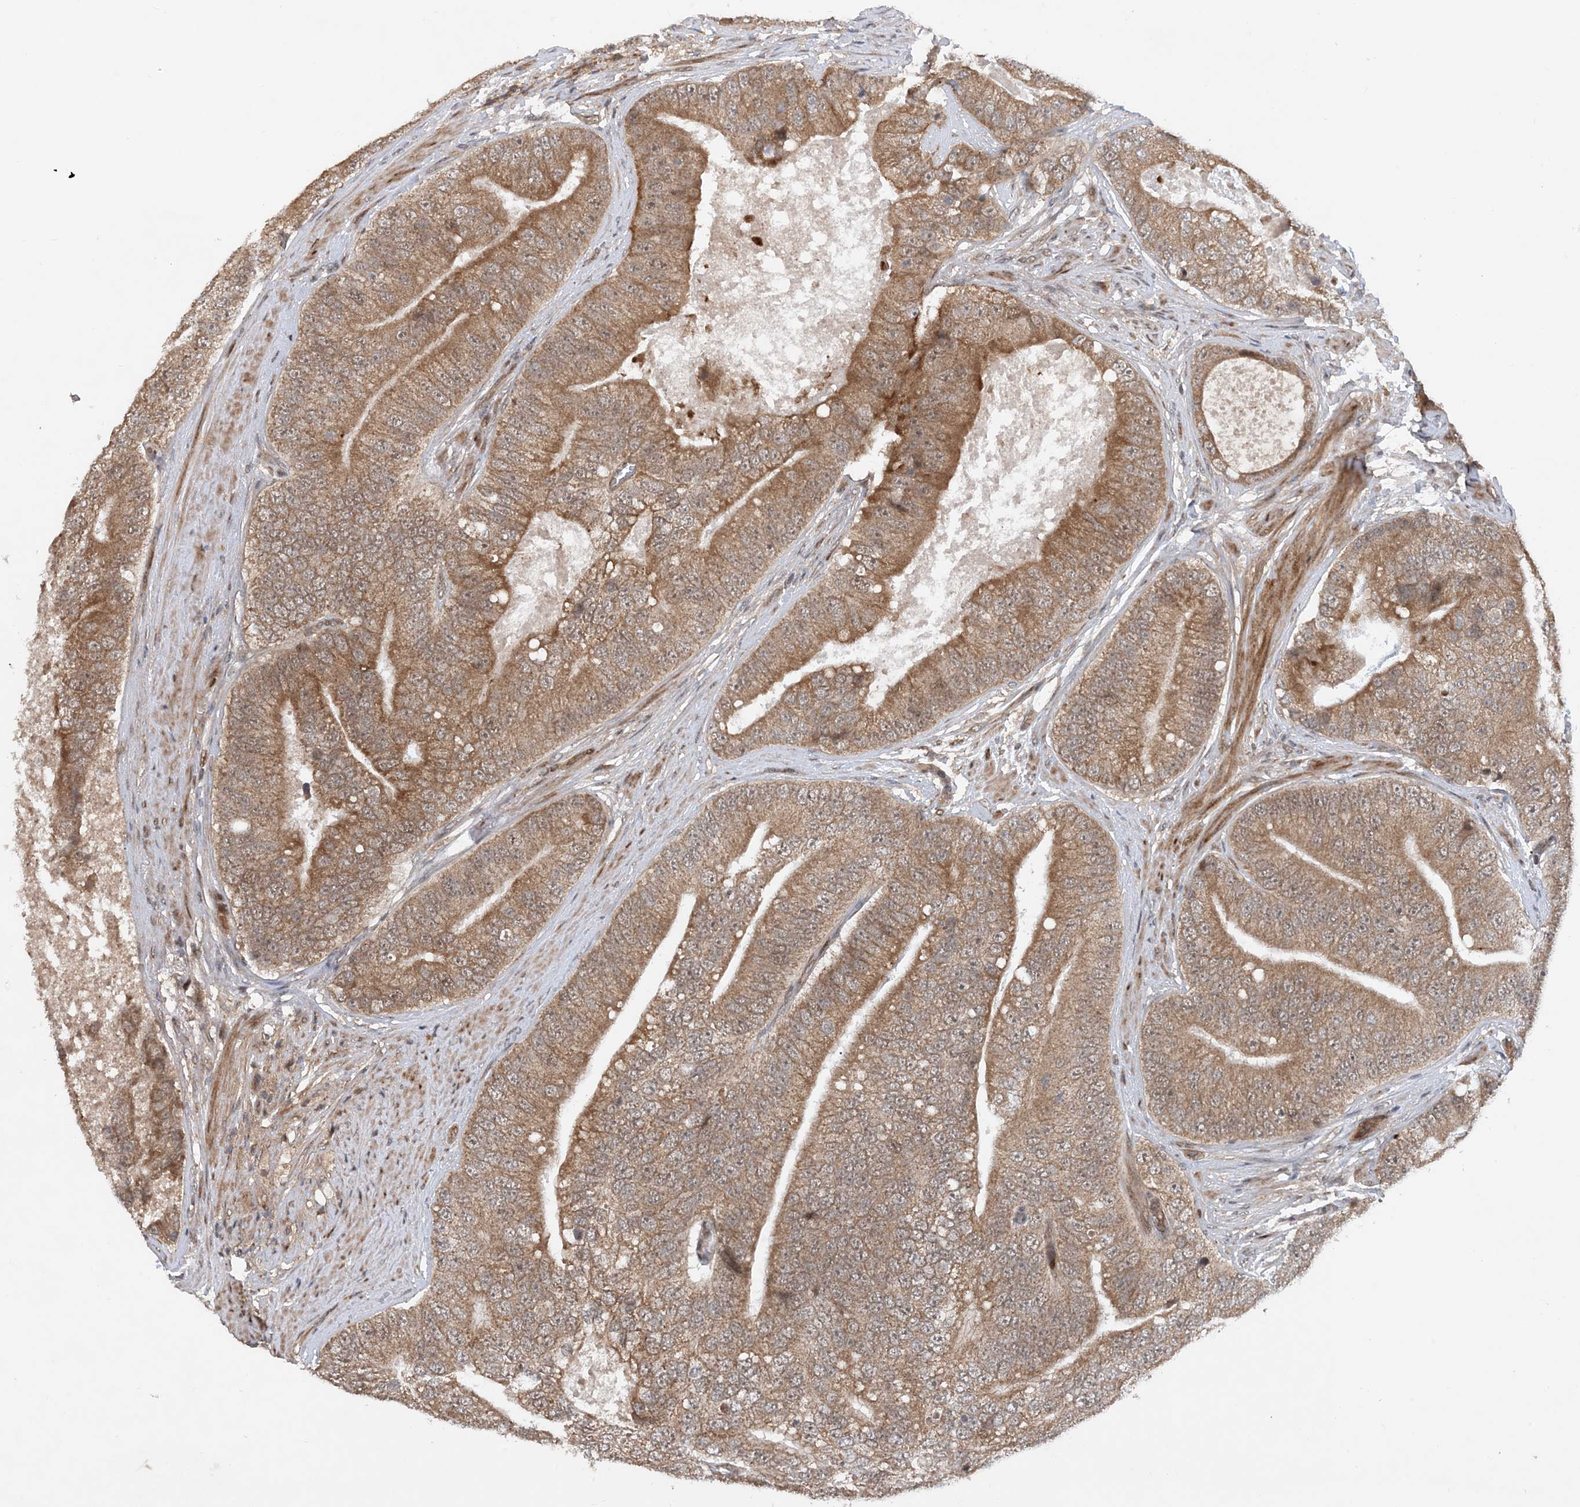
{"staining": {"intensity": "moderate", "quantity": ">75%", "location": "cytoplasmic/membranous"}, "tissue": "prostate cancer", "cell_type": "Tumor cells", "image_type": "cancer", "snomed": [{"axis": "morphology", "description": "Adenocarcinoma, High grade"}, {"axis": "topography", "description": "Prostate"}], "caption": "High-grade adenocarcinoma (prostate) stained with DAB IHC displays medium levels of moderate cytoplasmic/membranous positivity in approximately >75% of tumor cells.", "gene": "HEMK1", "patient": {"sex": "male", "age": 70}}